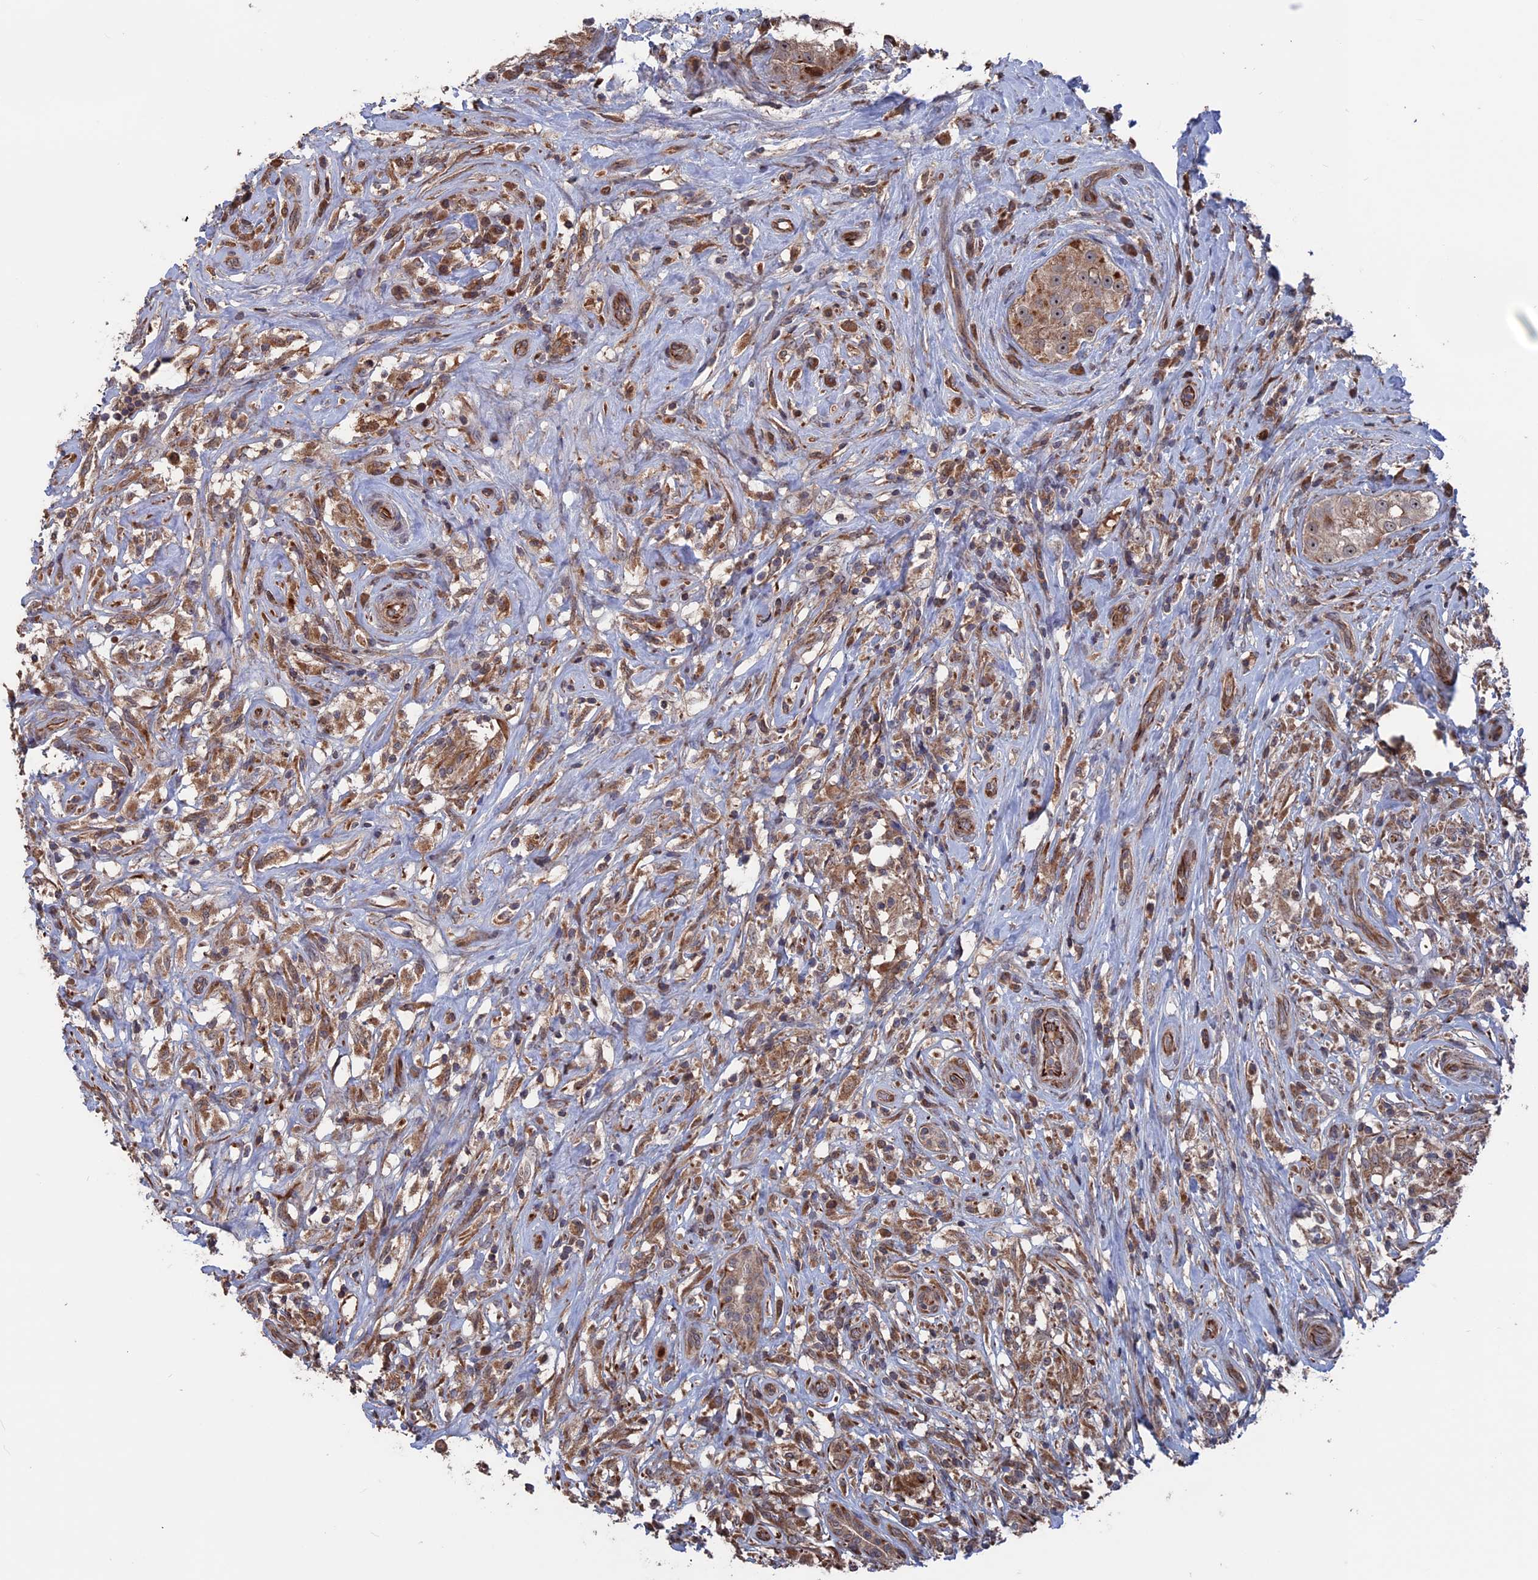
{"staining": {"intensity": "moderate", "quantity": ">75%", "location": "cytoplasmic/membranous"}, "tissue": "testis cancer", "cell_type": "Tumor cells", "image_type": "cancer", "snomed": [{"axis": "morphology", "description": "Seminoma, NOS"}, {"axis": "topography", "description": "Testis"}], "caption": "Immunohistochemical staining of testis cancer exhibits moderate cytoplasmic/membranous protein expression in about >75% of tumor cells.", "gene": "PLA2G15", "patient": {"sex": "male", "age": 49}}